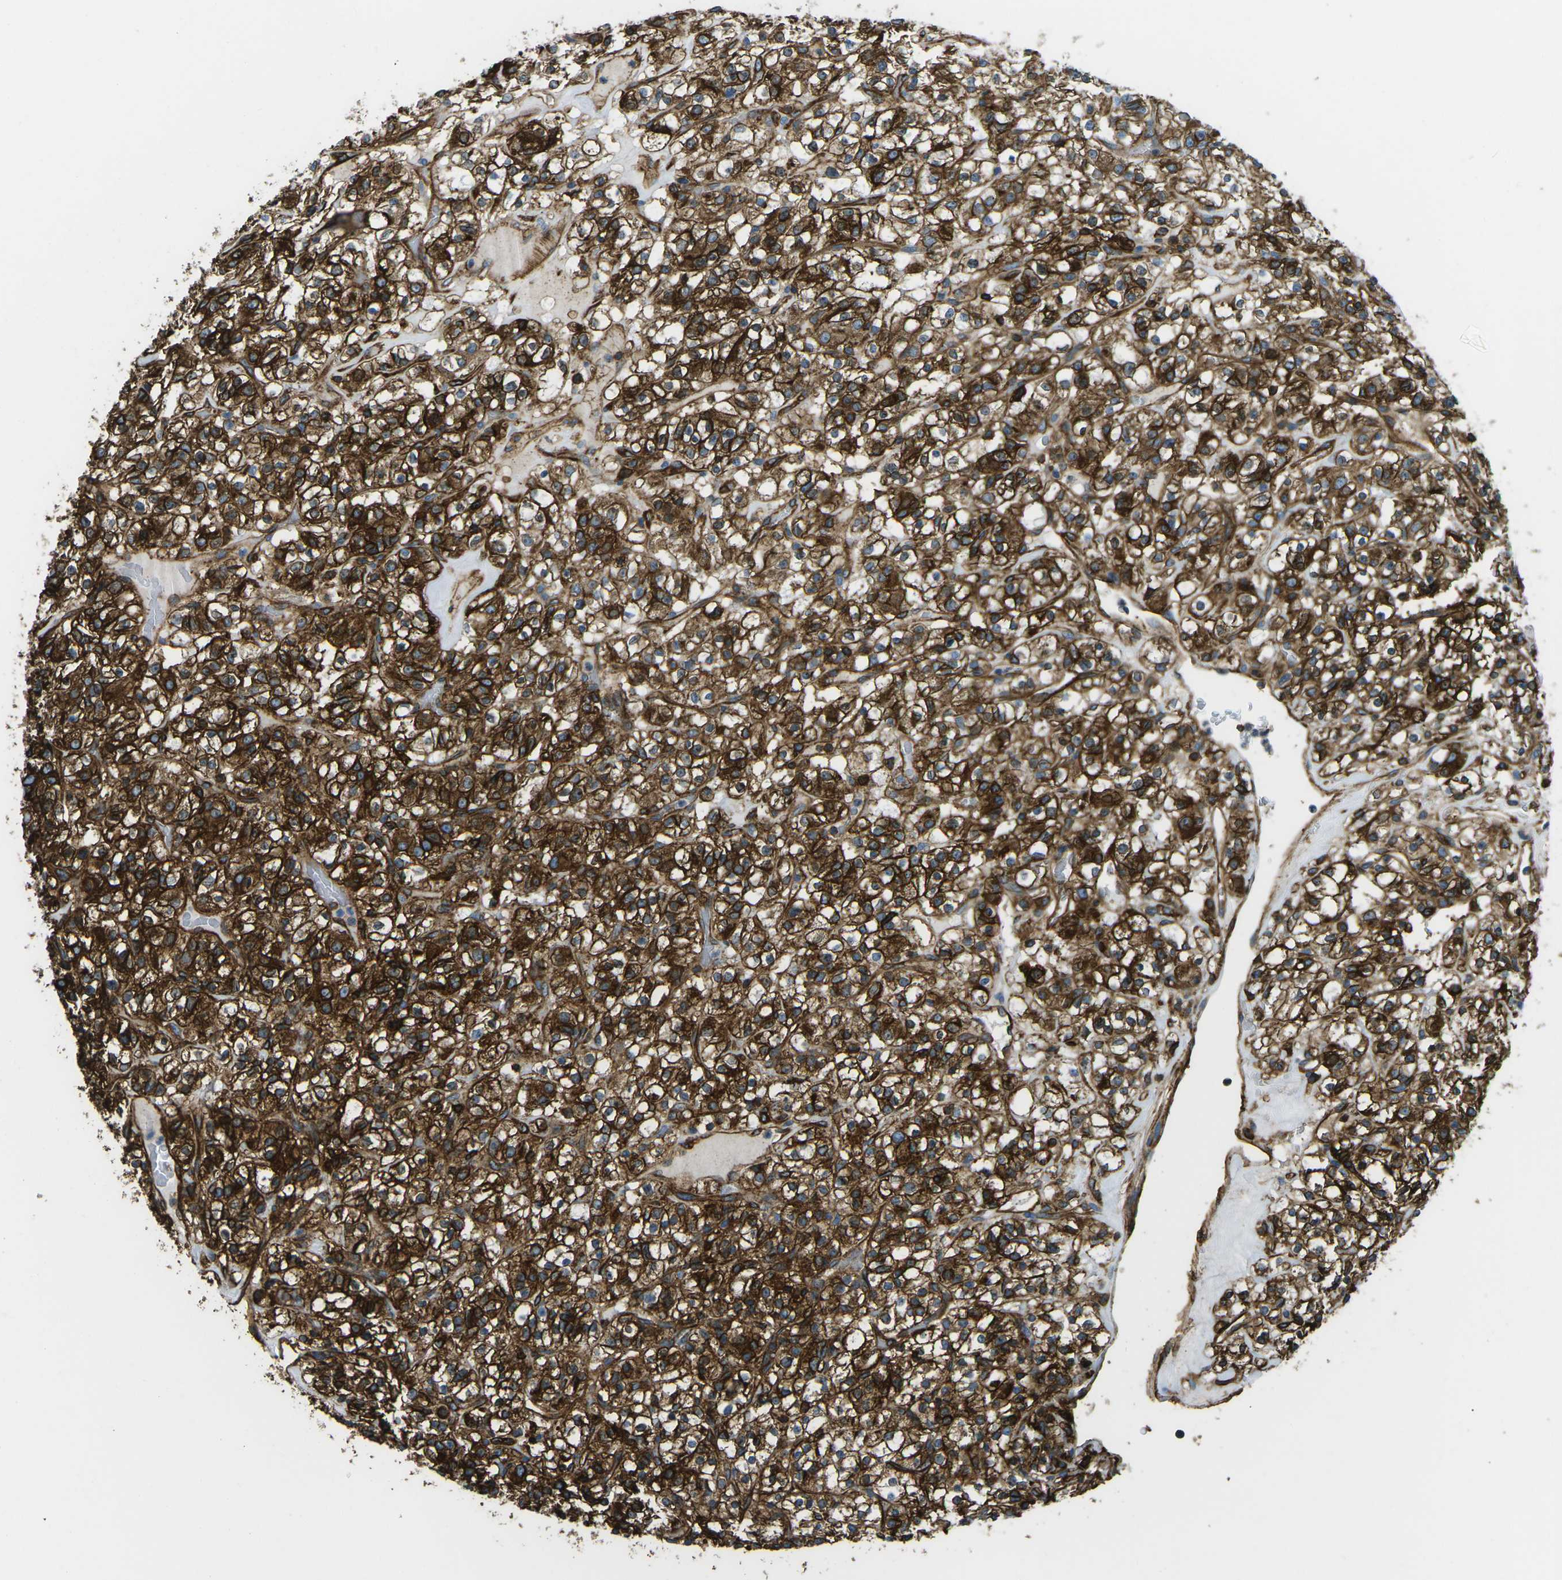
{"staining": {"intensity": "strong", "quantity": ">75%", "location": "cytoplasmic/membranous"}, "tissue": "renal cancer", "cell_type": "Tumor cells", "image_type": "cancer", "snomed": [{"axis": "morphology", "description": "Normal tissue, NOS"}, {"axis": "morphology", "description": "Adenocarcinoma, NOS"}, {"axis": "topography", "description": "Kidney"}], "caption": "Immunohistochemical staining of human adenocarcinoma (renal) demonstrates strong cytoplasmic/membranous protein staining in about >75% of tumor cells. (IHC, brightfield microscopy, high magnification).", "gene": "HLA-B", "patient": {"sex": "female", "age": 72}}